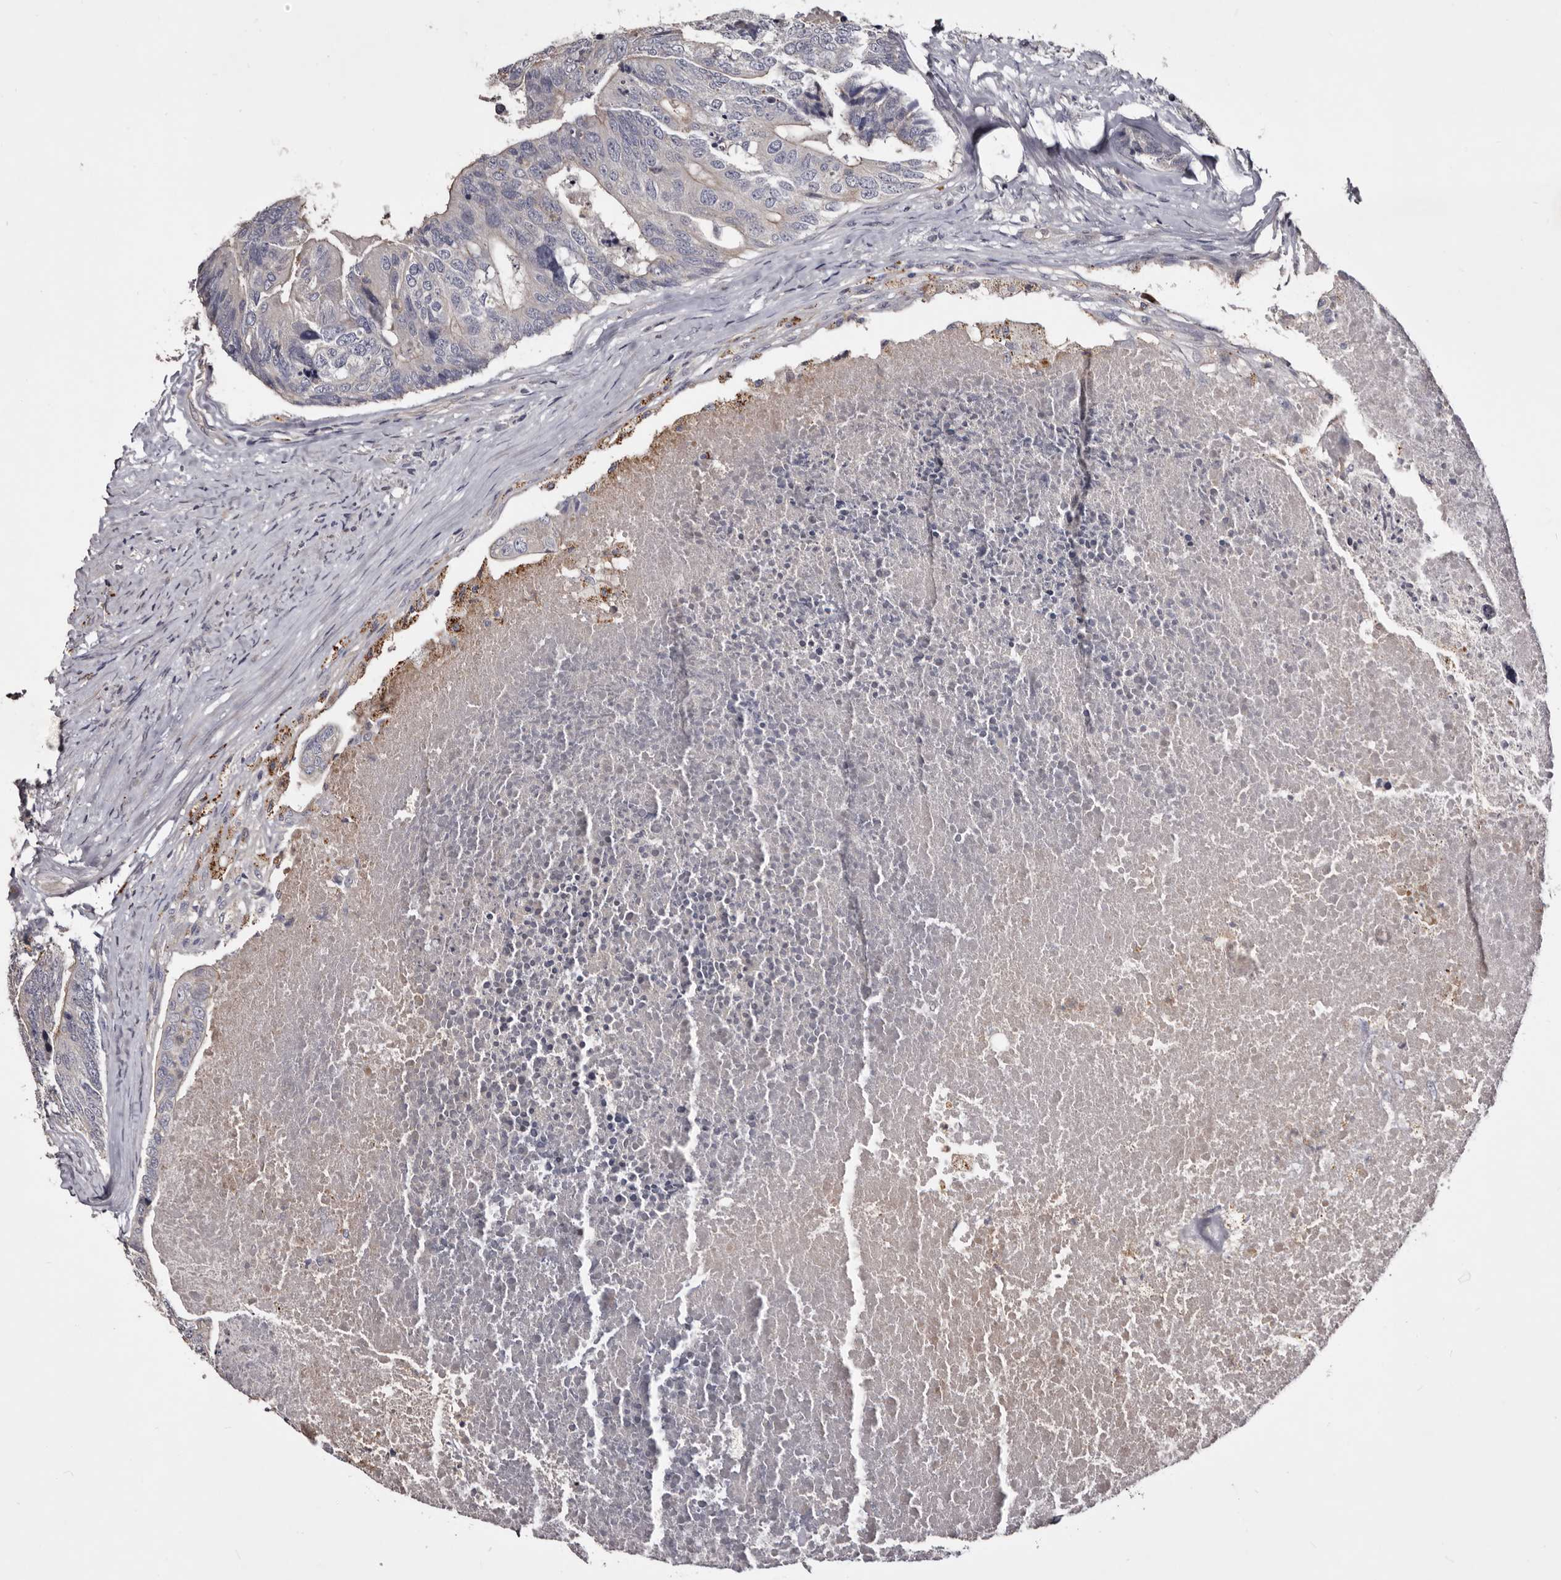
{"staining": {"intensity": "negative", "quantity": "none", "location": "none"}, "tissue": "colorectal cancer", "cell_type": "Tumor cells", "image_type": "cancer", "snomed": [{"axis": "morphology", "description": "Adenocarcinoma, NOS"}, {"axis": "topography", "description": "Colon"}], "caption": "A micrograph of colorectal adenocarcinoma stained for a protein demonstrates no brown staining in tumor cells.", "gene": "SLC10A4", "patient": {"sex": "female", "age": 67}}